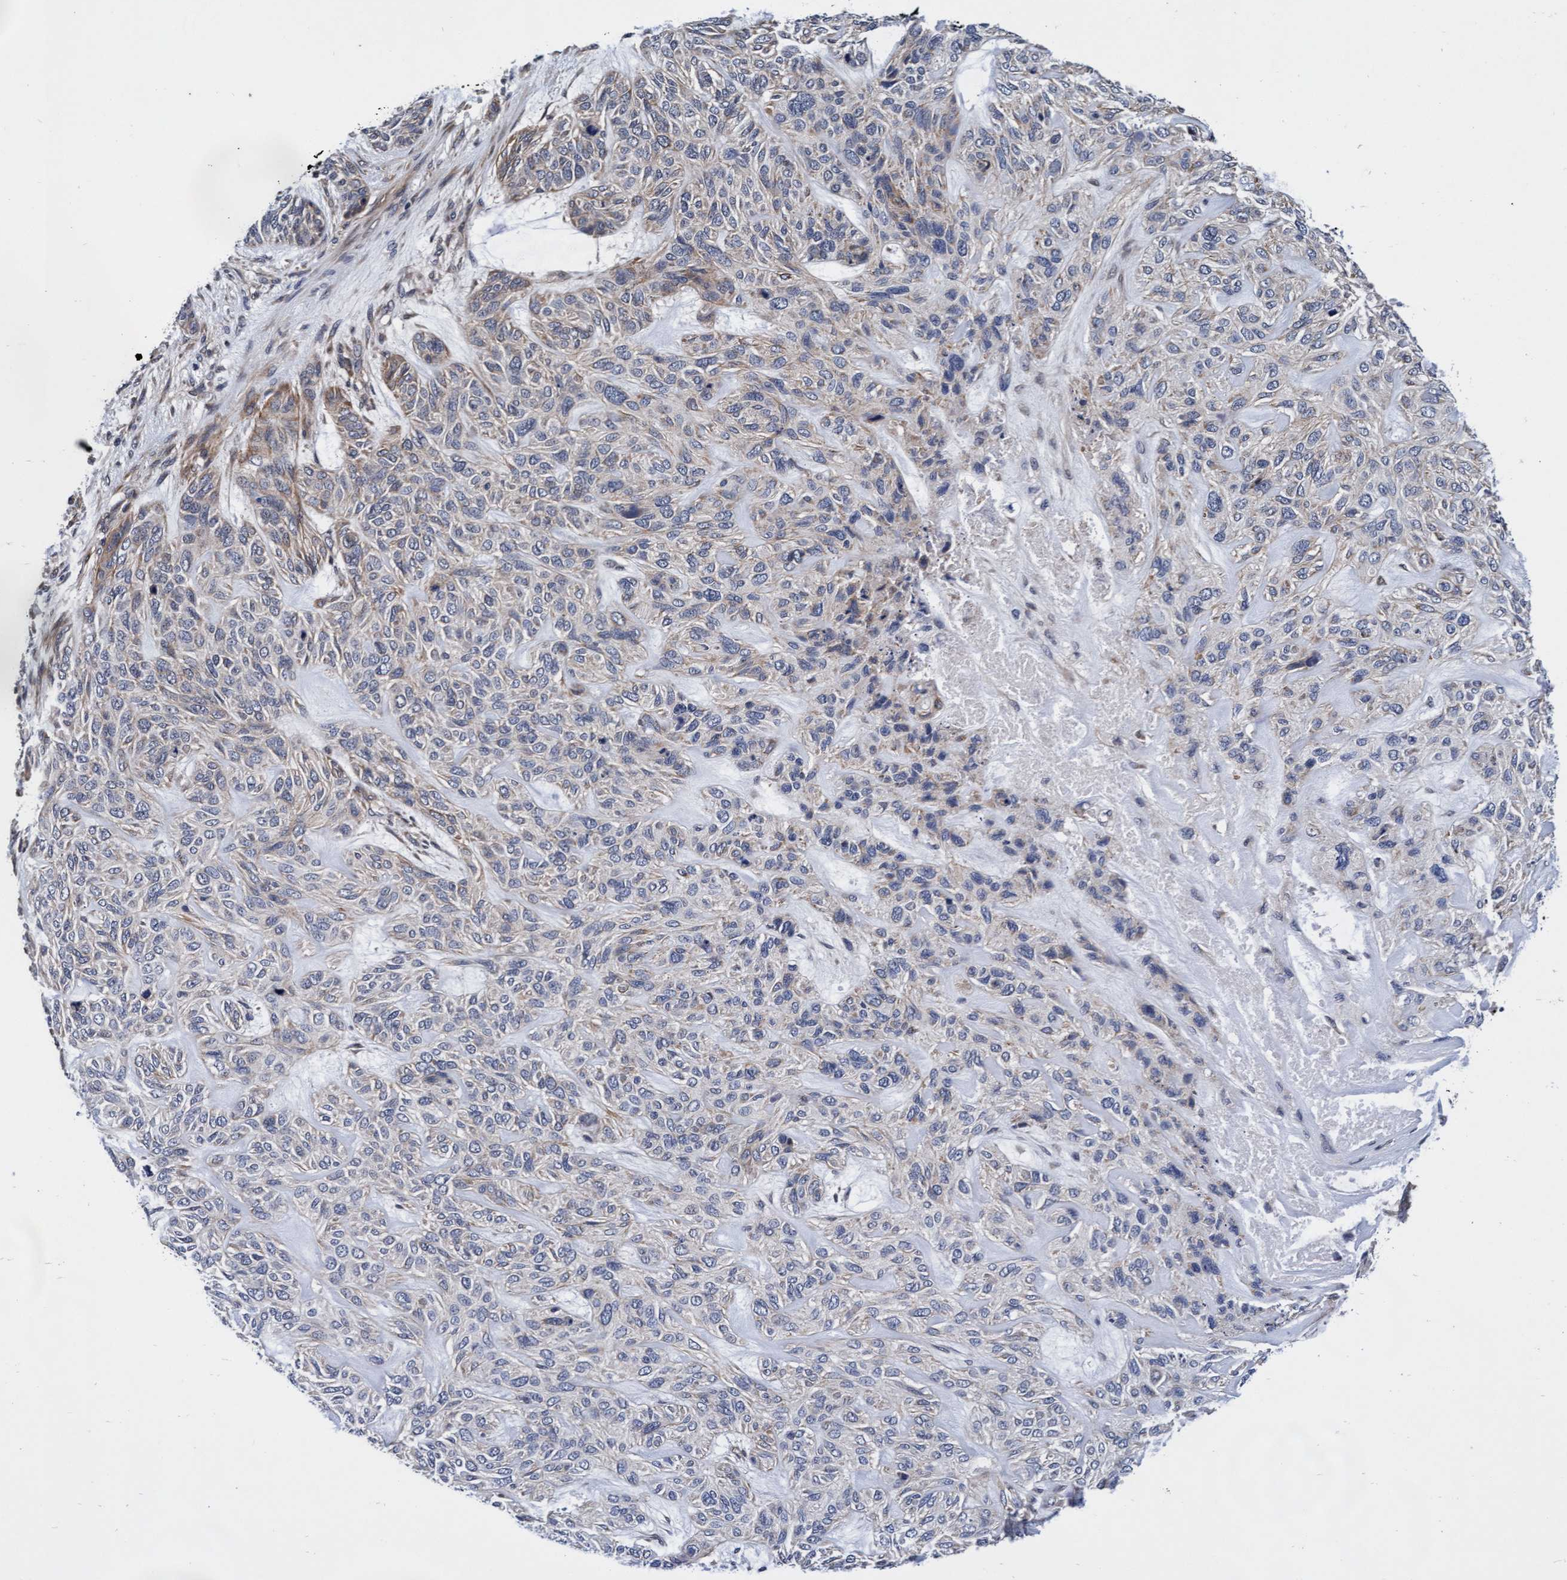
{"staining": {"intensity": "weak", "quantity": "25%-75%", "location": "cytoplasmic/membranous"}, "tissue": "skin cancer", "cell_type": "Tumor cells", "image_type": "cancer", "snomed": [{"axis": "morphology", "description": "Basal cell carcinoma"}, {"axis": "topography", "description": "Skin"}], "caption": "IHC micrograph of skin cancer stained for a protein (brown), which demonstrates low levels of weak cytoplasmic/membranous positivity in approximately 25%-75% of tumor cells.", "gene": "EFCAB13", "patient": {"sex": "male", "age": 55}}